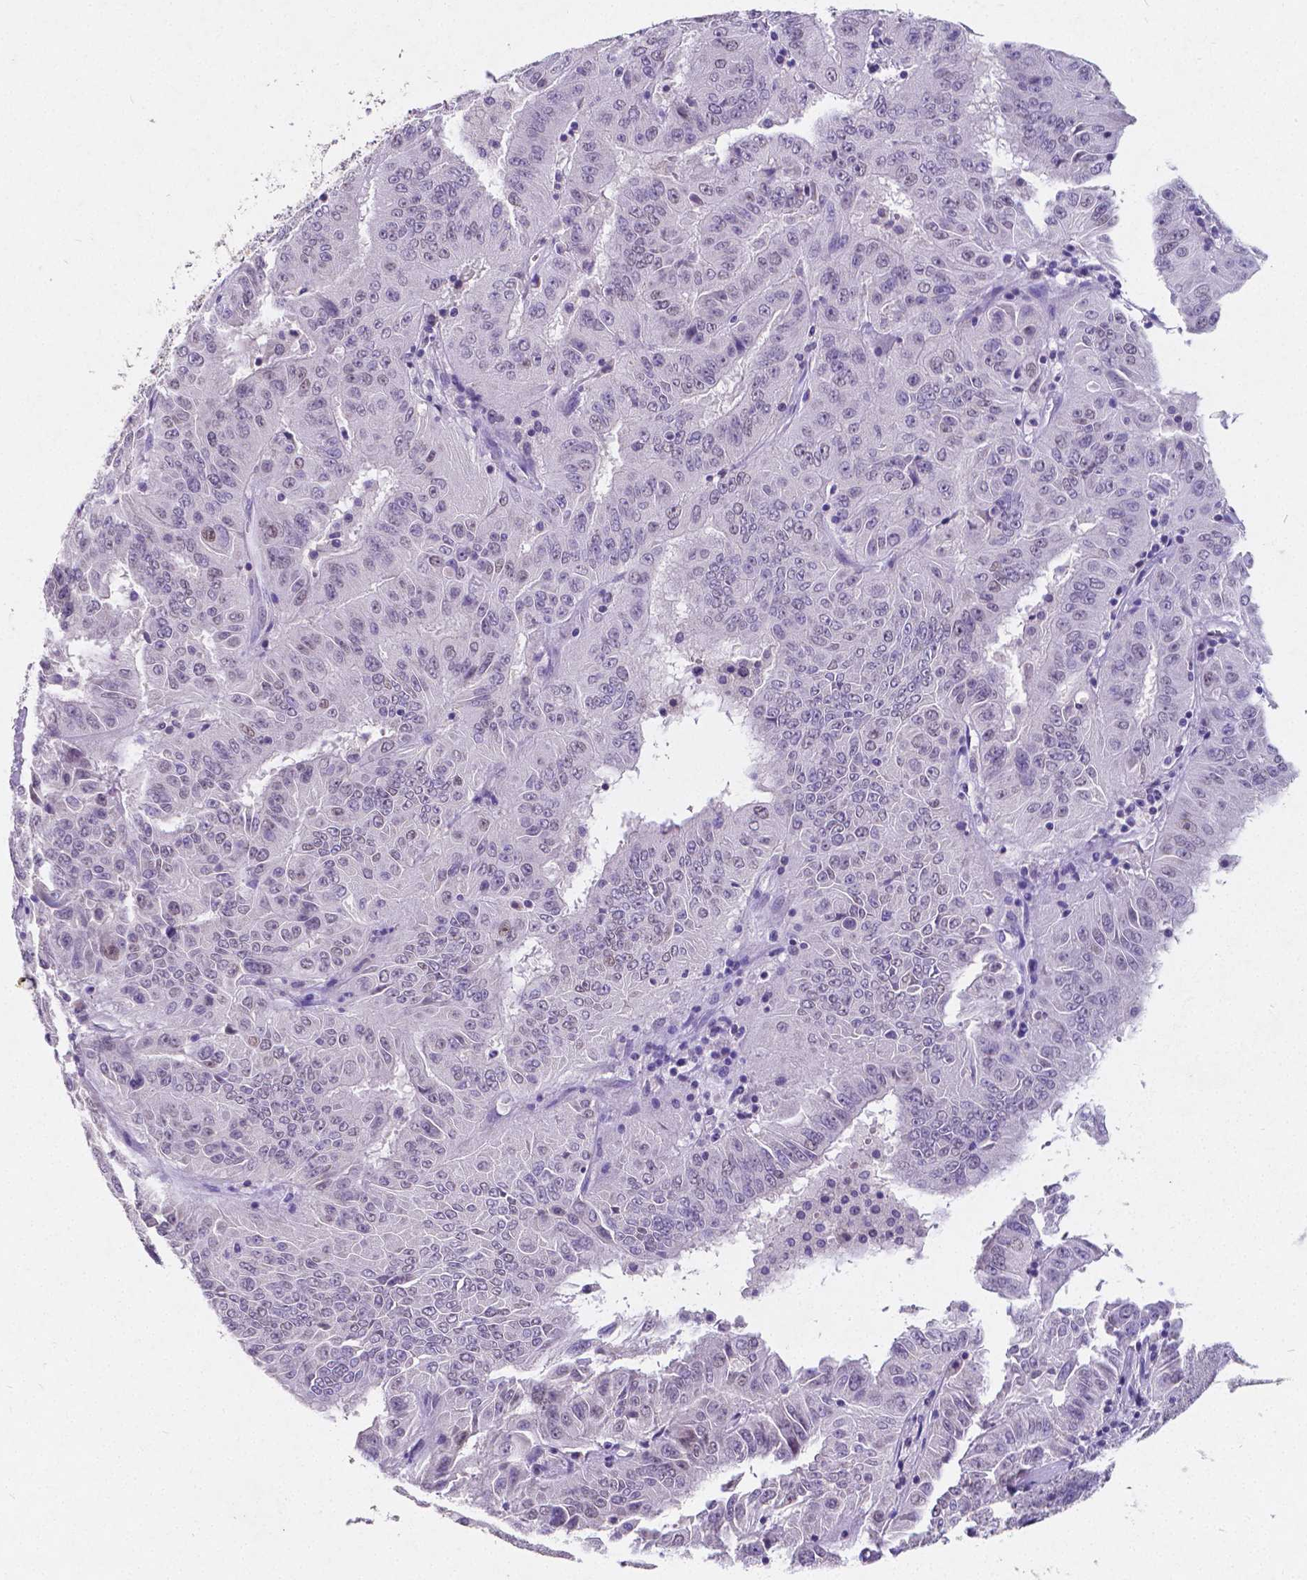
{"staining": {"intensity": "negative", "quantity": "none", "location": "none"}, "tissue": "pancreatic cancer", "cell_type": "Tumor cells", "image_type": "cancer", "snomed": [{"axis": "morphology", "description": "Adenocarcinoma, NOS"}, {"axis": "topography", "description": "Pancreas"}], "caption": "This is an immunohistochemistry micrograph of pancreatic cancer (adenocarcinoma). There is no staining in tumor cells.", "gene": "SATB2", "patient": {"sex": "male", "age": 63}}